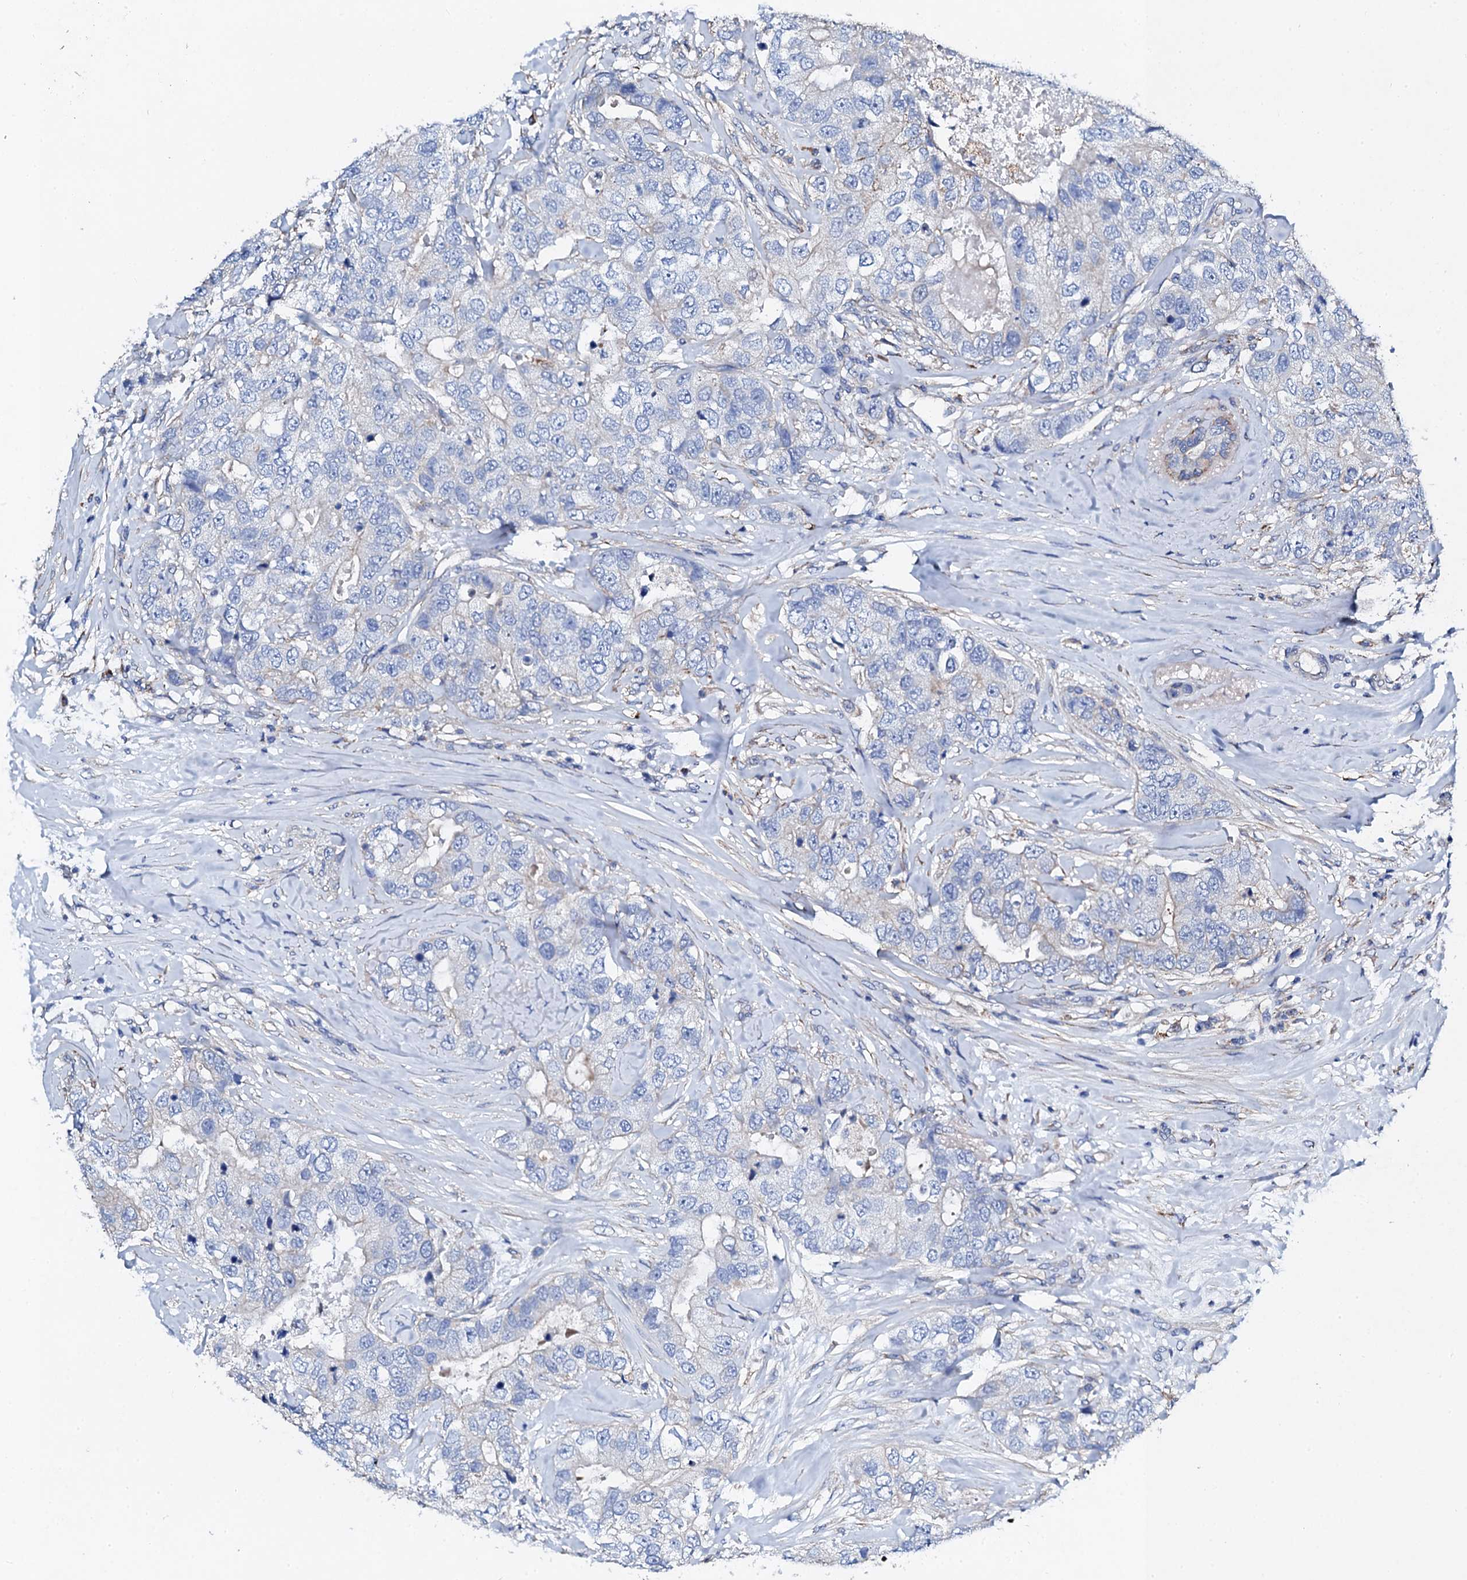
{"staining": {"intensity": "negative", "quantity": "none", "location": "none"}, "tissue": "breast cancer", "cell_type": "Tumor cells", "image_type": "cancer", "snomed": [{"axis": "morphology", "description": "Duct carcinoma"}, {"axis": "topography", "description": "Breast"}], "caption": "Immunohistochemistry image of neoplastic tissue: human breast cancer stained with DAB exhibits no significant protein expression in tumor cells.", "gene": "KLHL32", "patient": {"sex": "female", "age": 62}}